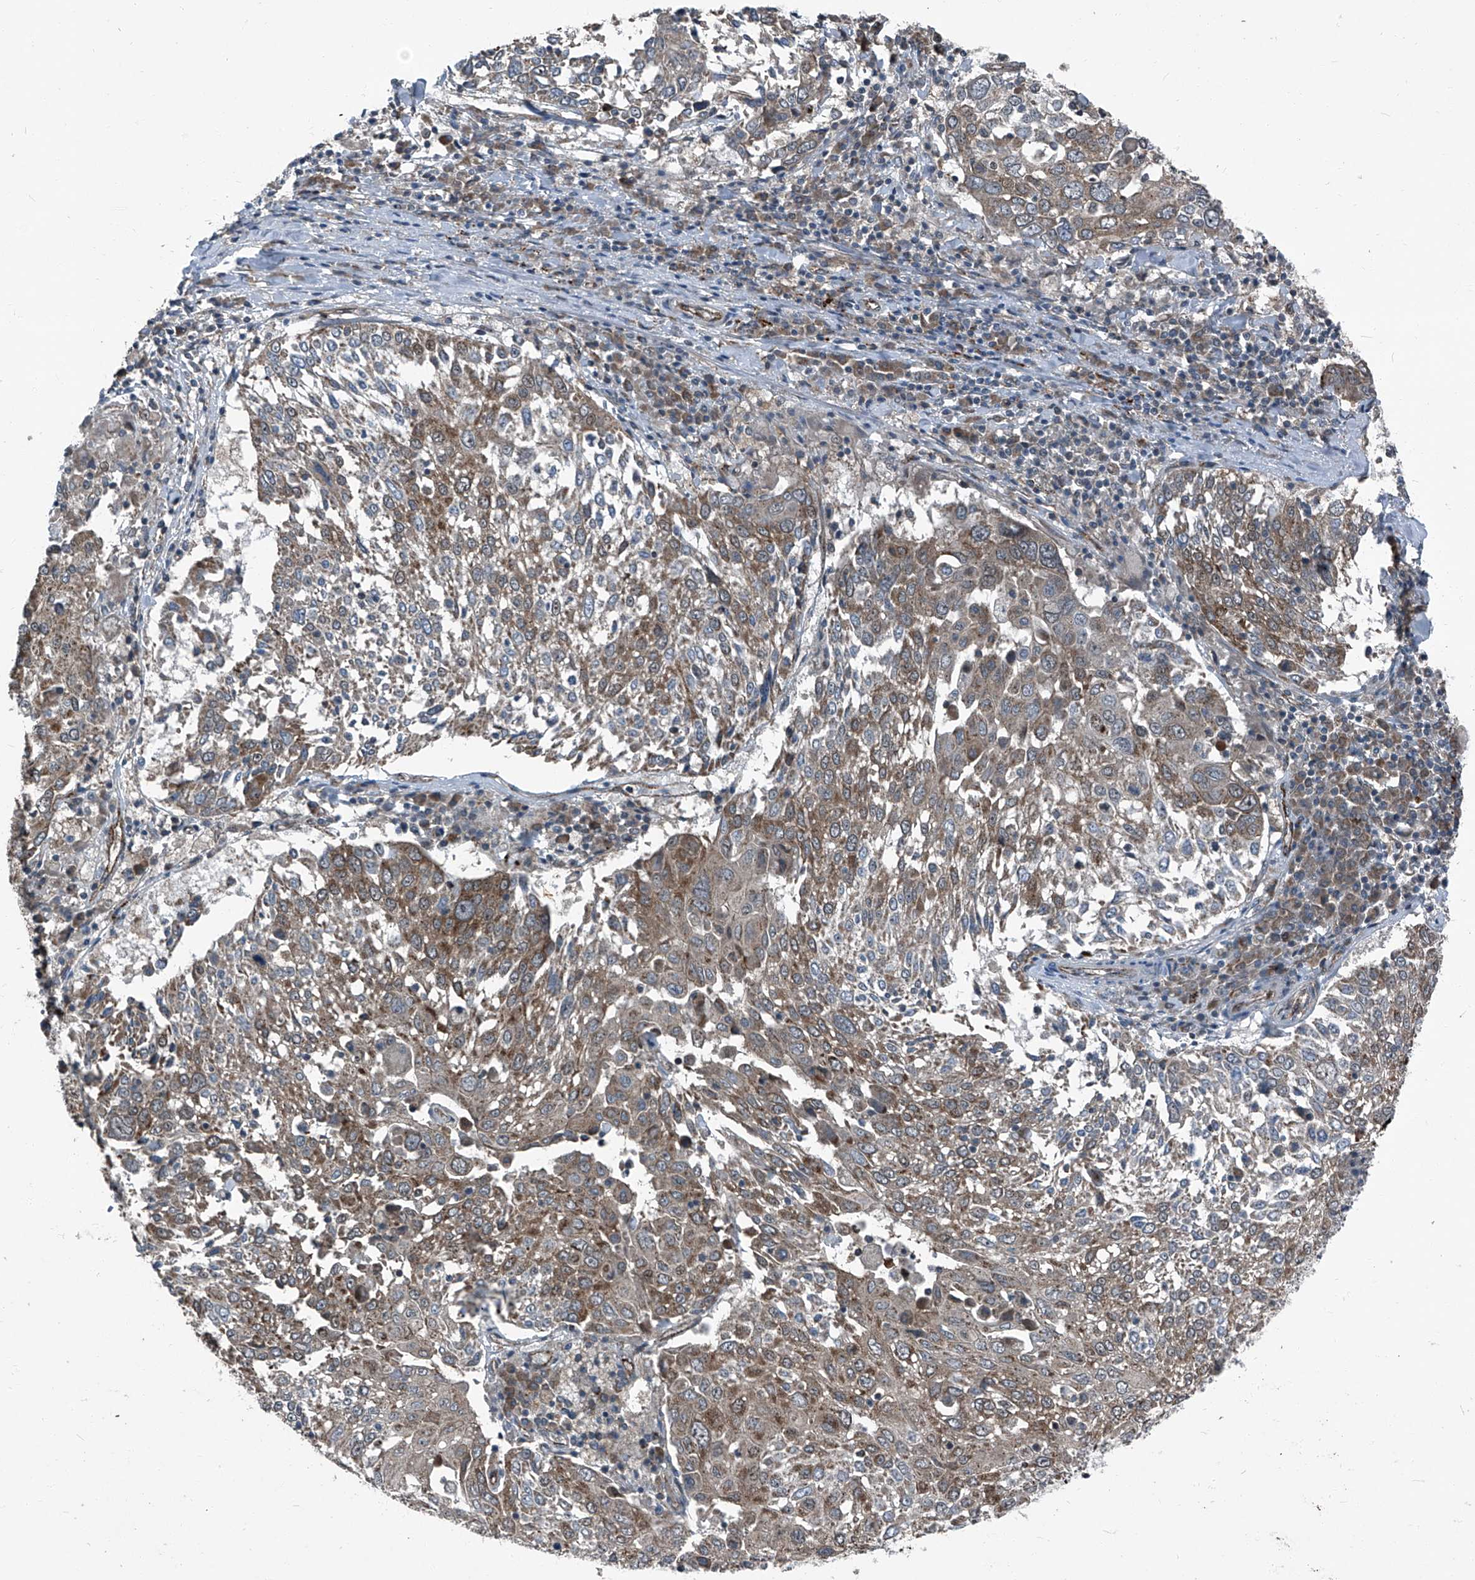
{"staining": {"intensity": "moderate", "quantity": ">75%", "location": "cytoplasmic/membranous"}, "tissue": "lung cancer", "cell_type": "Tumor cells", "image_type": "cancer", "snomed": [{"axis": "morphology", "description": "Squamous cell carcinoma, NOS"}, {"axis": "topography", "description": "Lung"}], "caption": "The histopathology image shows immunohistochemical staining of lung squamous cell carcinoma. There is moderate cytoplasmic/membranous staining is present in approximately >75% of tumor cells.", "gene": "SENP2", "patient": {"sex": "male", "age": 65}}